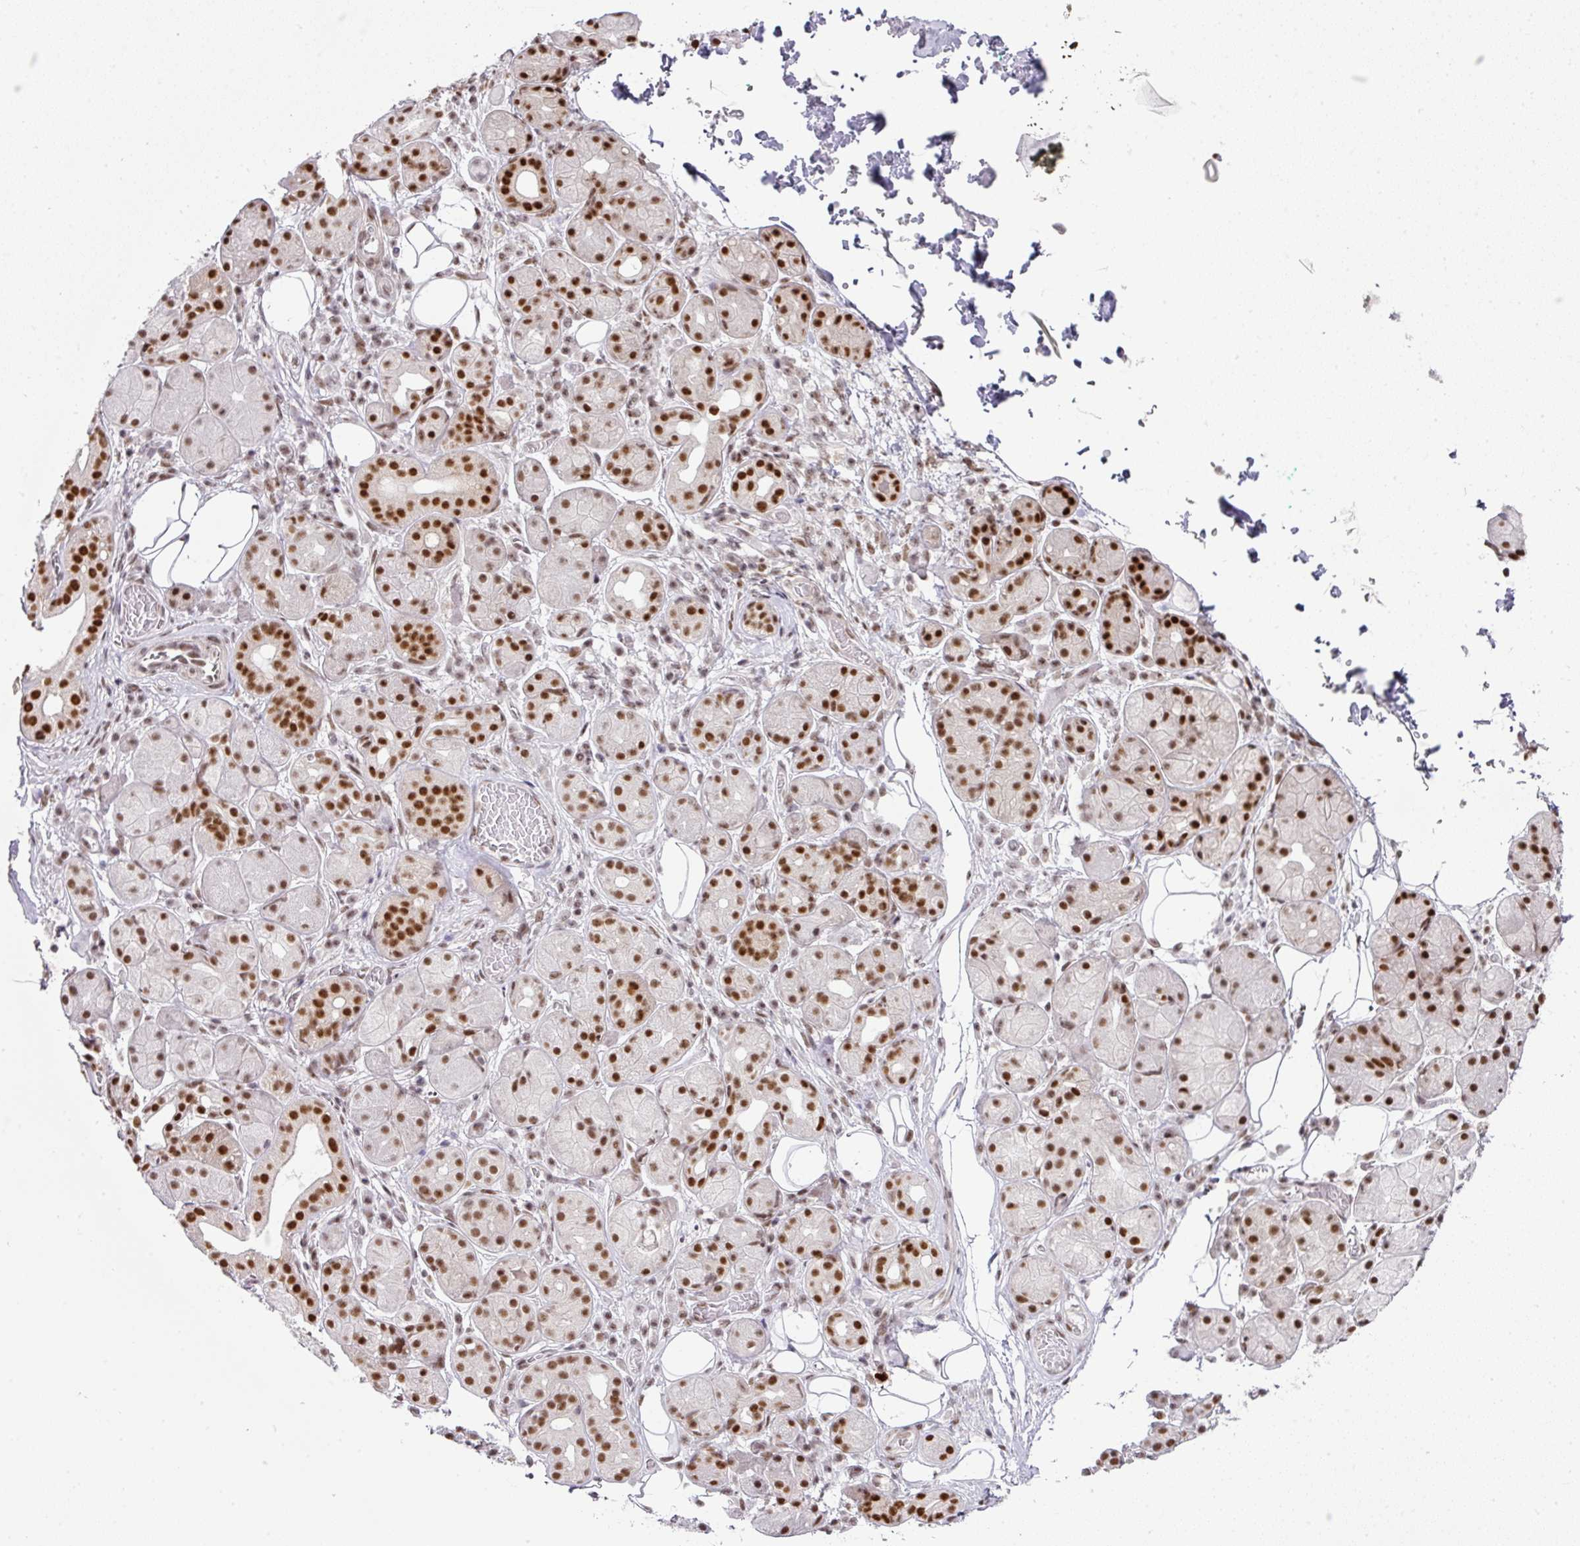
{"staining": {"intensity": "strong", "quantity": "25%-75%", "location": "nuclear"}, "tissue": "salivary gland", "cell_type": "Glandular cells", "image_type": "normal", "snomed": [{"axis": "morphology", "description": "Squamous cell carcinoma, NOS"}, {"axis": "topography", "description": "Skin"}, {"axis": "topography", "description": "Head-Neck"}], "caption": "The photomicrograph shows staining of benign salivary gland, revealing strong nuclear protein expression (brown color) within glandular cells. Nuclei are stained in blue.", "gene": "NFYA", "patient": {"sex": "male", "age": 80}}